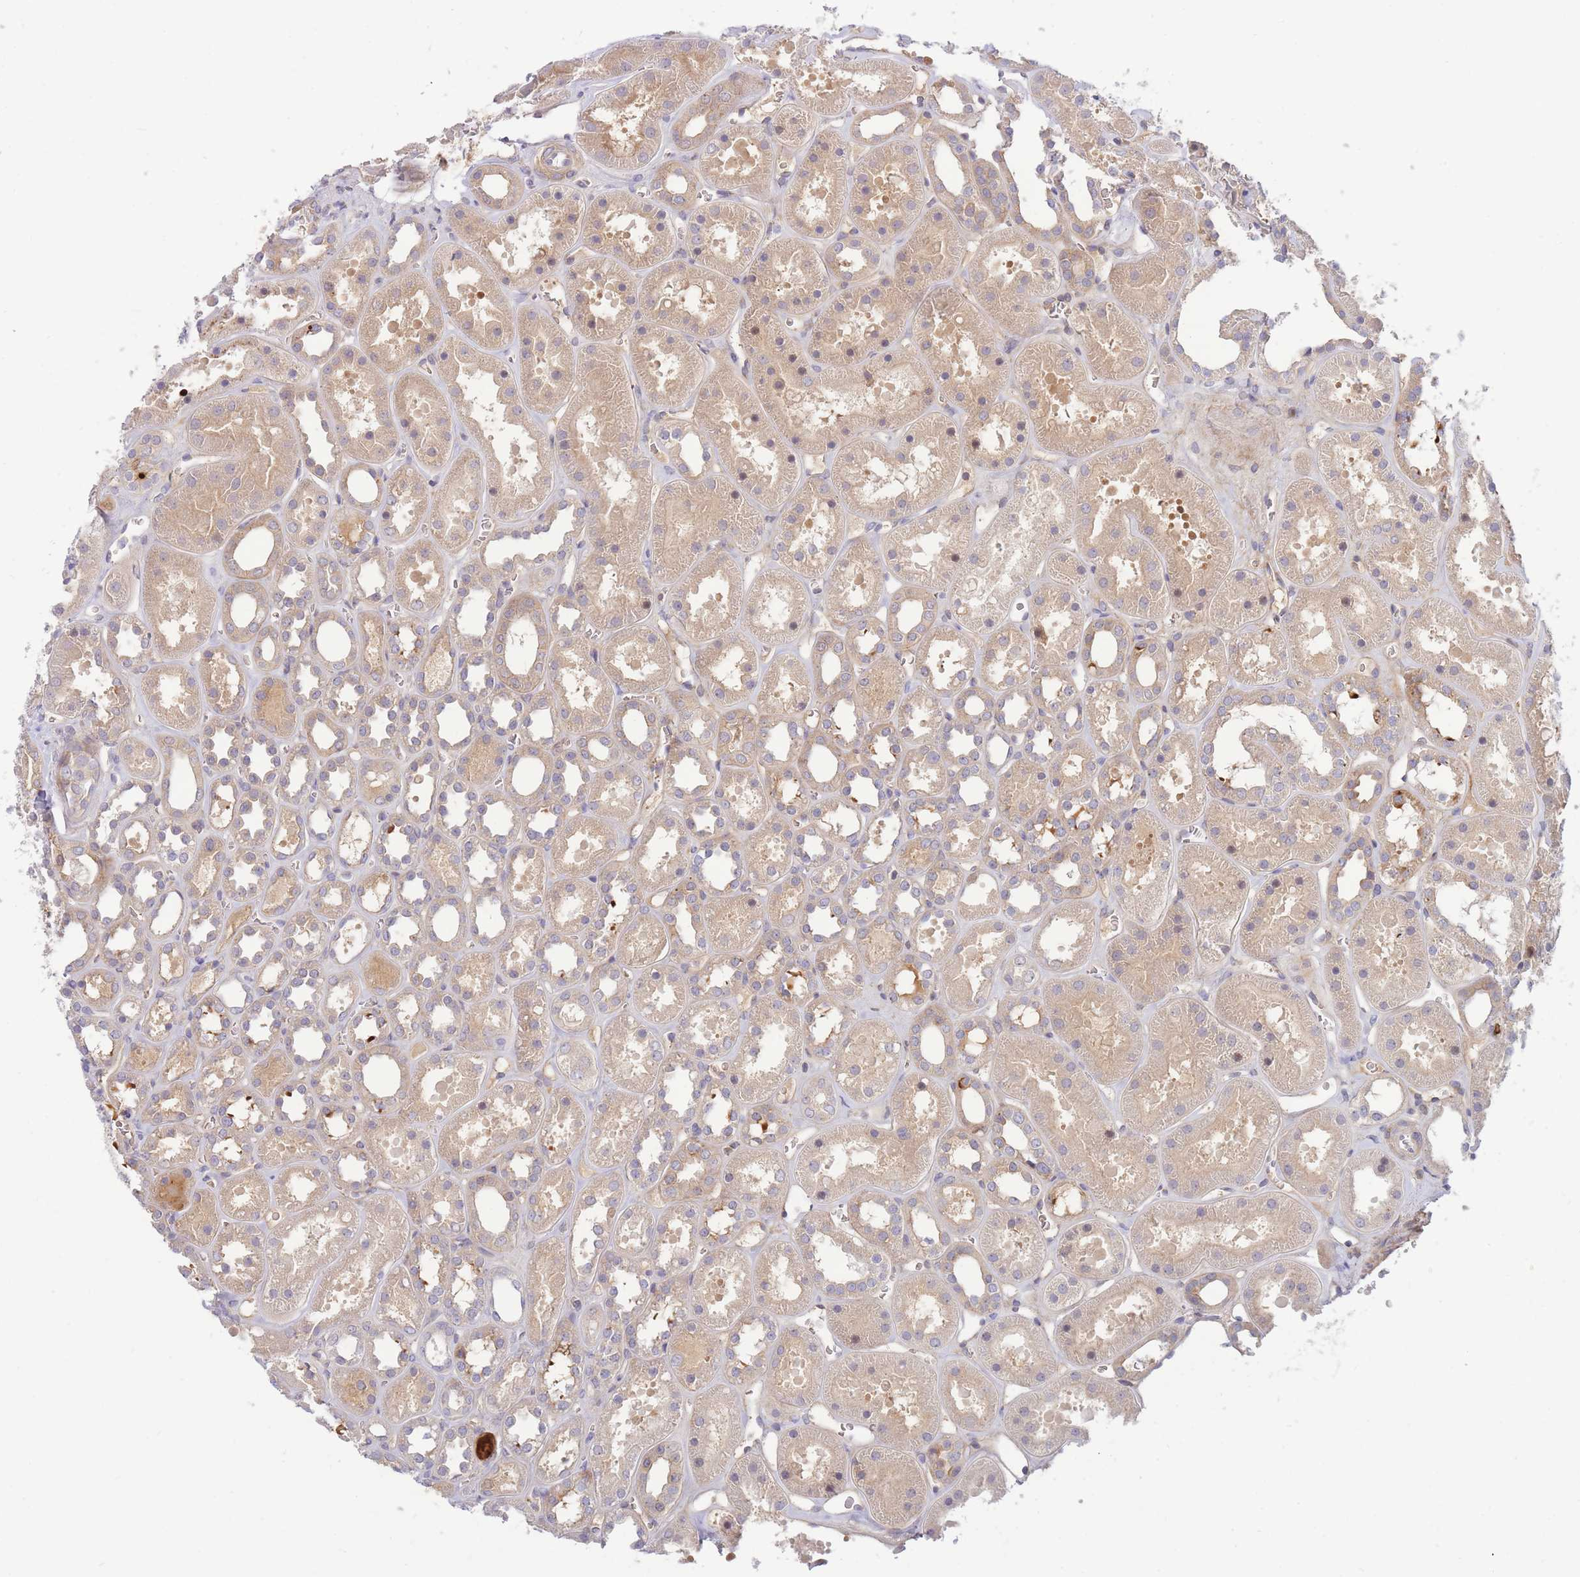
{"staining": {"intensity": "weak", "quantity": "25%-75%", "location": "cytoplasmic/membranous"}, "tissue": "kidney", "cell_type": "Cells in glomeruli", "image_type": "normal", "snomed": [{"axis": "morphology", "description": "Normal tissue, NOS"}, {"axis": "topography", "description": "Kidney"}], "caption": "The image reveals immunohistochemical staining of unremarkable kidney. There is weak cytoplasmic/membranous positivity is present in approximately 25%-75% of cells in glomeruli.", "gene": "APOL4", "patient": {"sex": "female", "age": 41}}